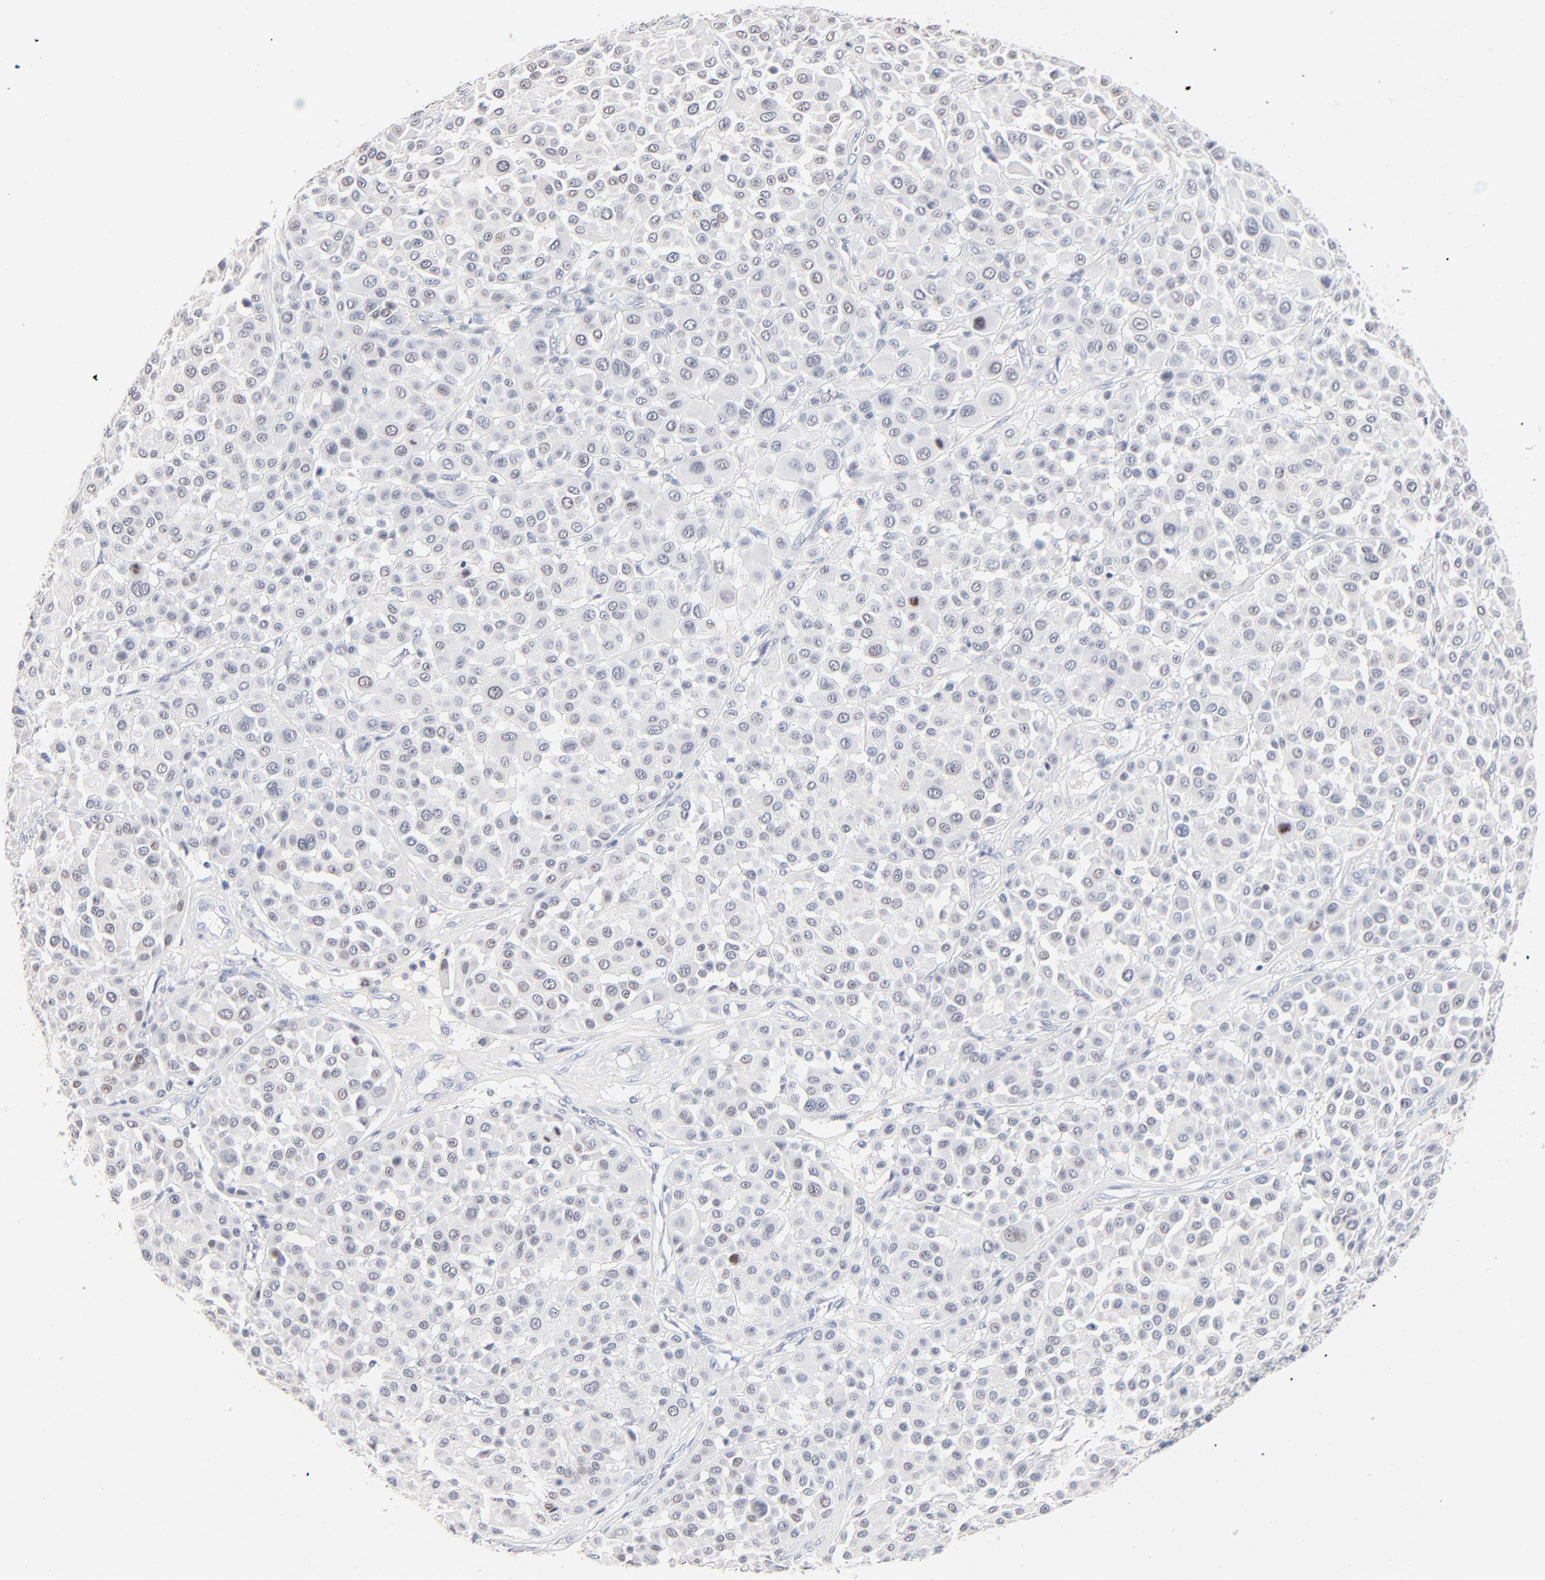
{"staining": {"intensity": "weak", "quantity": "<25%", "location": "nuclear"}, "tissue": "melanoma", "cell_type": "Tumor cells", "image_type": "cancer", "snomed": [{"axis": "morphology", "description": "Malignant melanoma, Metastatic site"}, {"axis": "topography", "description": "Soft tissue"}], "caption": "Protein analysis of malignant melanoma (metastatic site) reveals no significant expression in tumor cells. (DAB (3,3'-diaminobenzidine) IHC with hematoxylin counter stain).", "gene": "ORC2", "patient": {"sex": "male", "age": 41}}